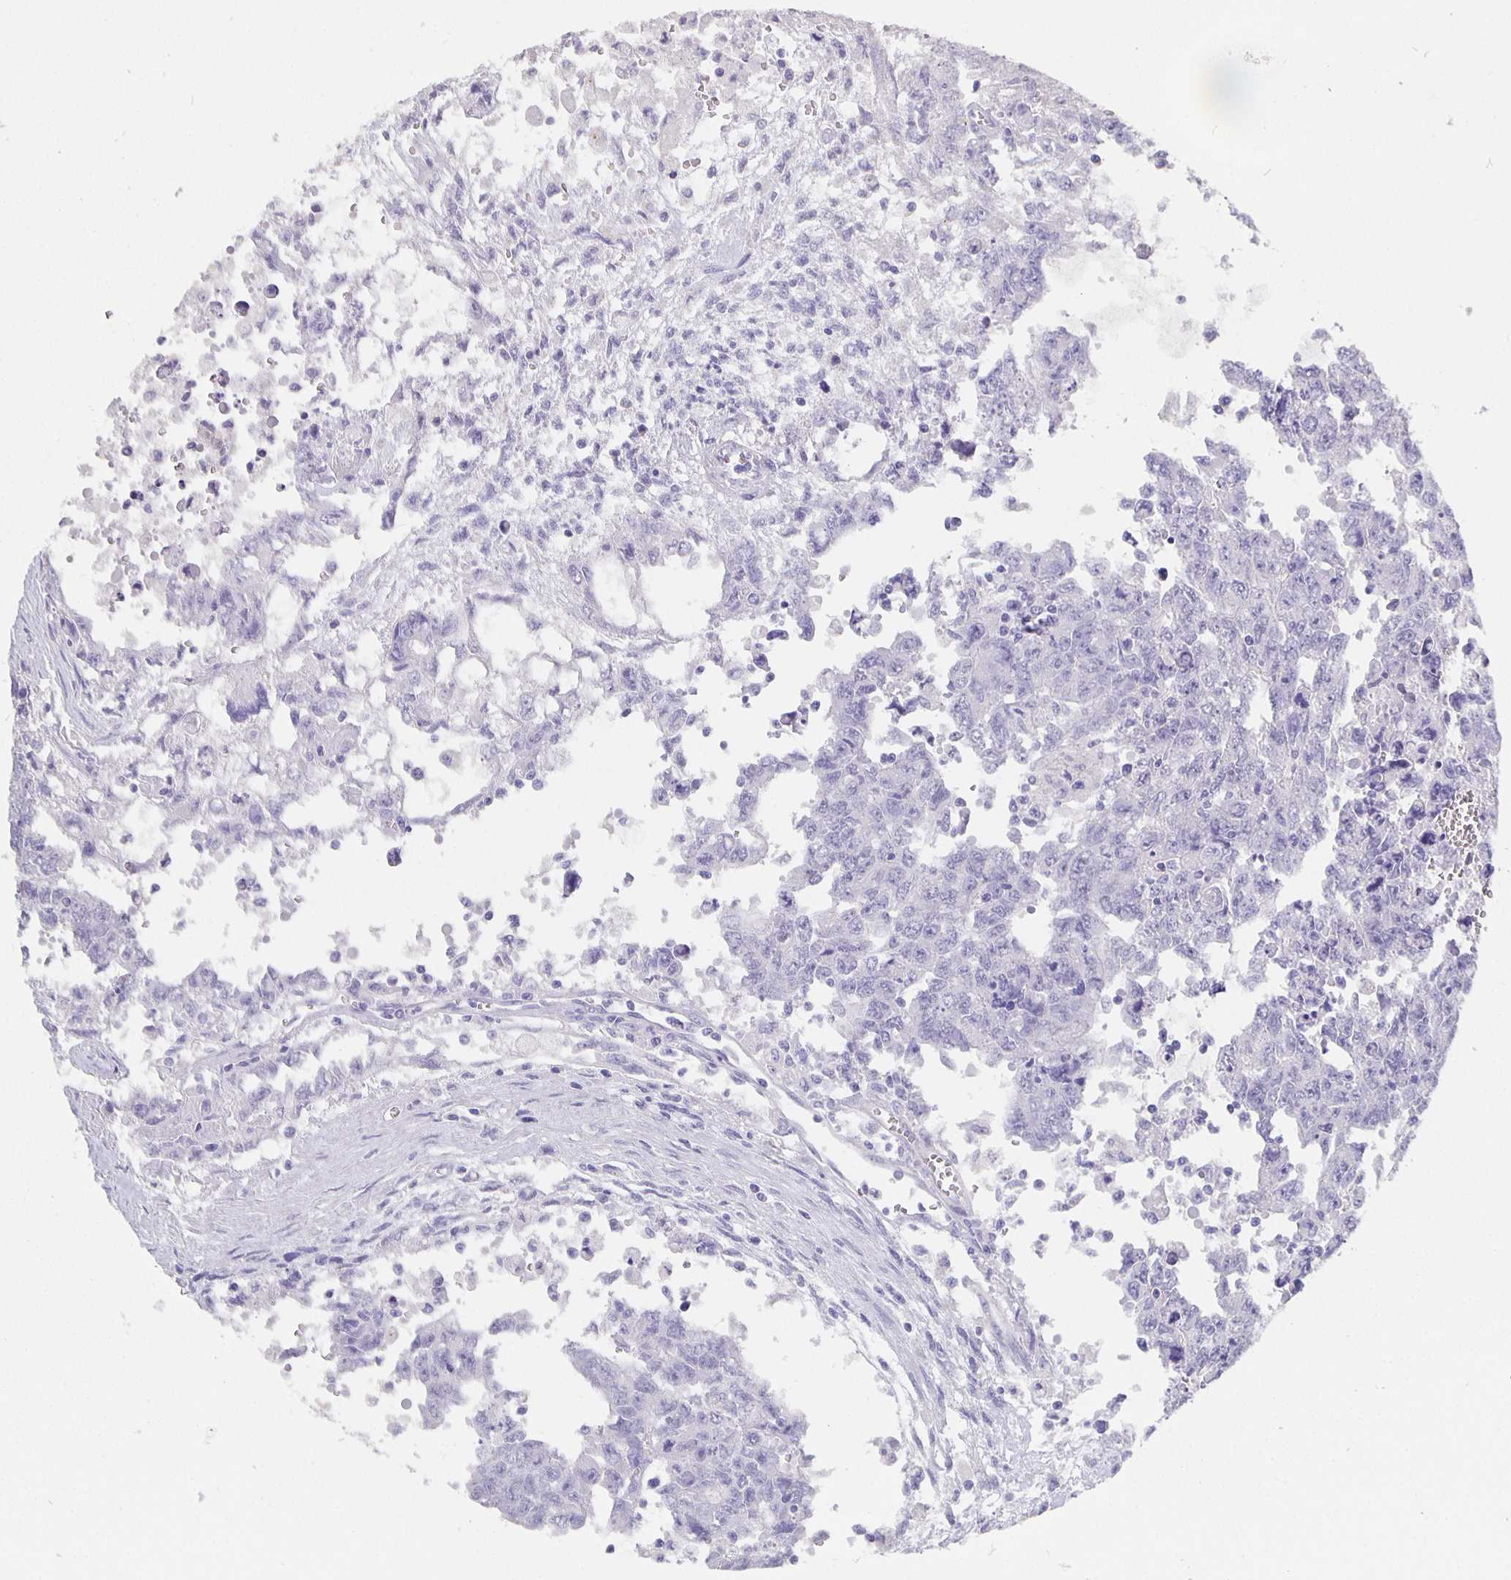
{"staining": {"intensity": "negative", "quantity": "none", "location": "none"}, "tissue": "testis cancer", "cell_type": "Tumor cells", "image_type": "cancer", "snomed": [{"axis": "morphology", "description": "Carcinoma, Embryonal, NOS"}, {"axis": "topography", "description": "Testis"}], "caption": "High power microscopy image of an immunohistochemistry micrograph of embryonal carcinoma (testis), revealing no significant staining in tumor cells.", "gene": "CFAP74", "patient": {"sex": "male", "age": 24}}